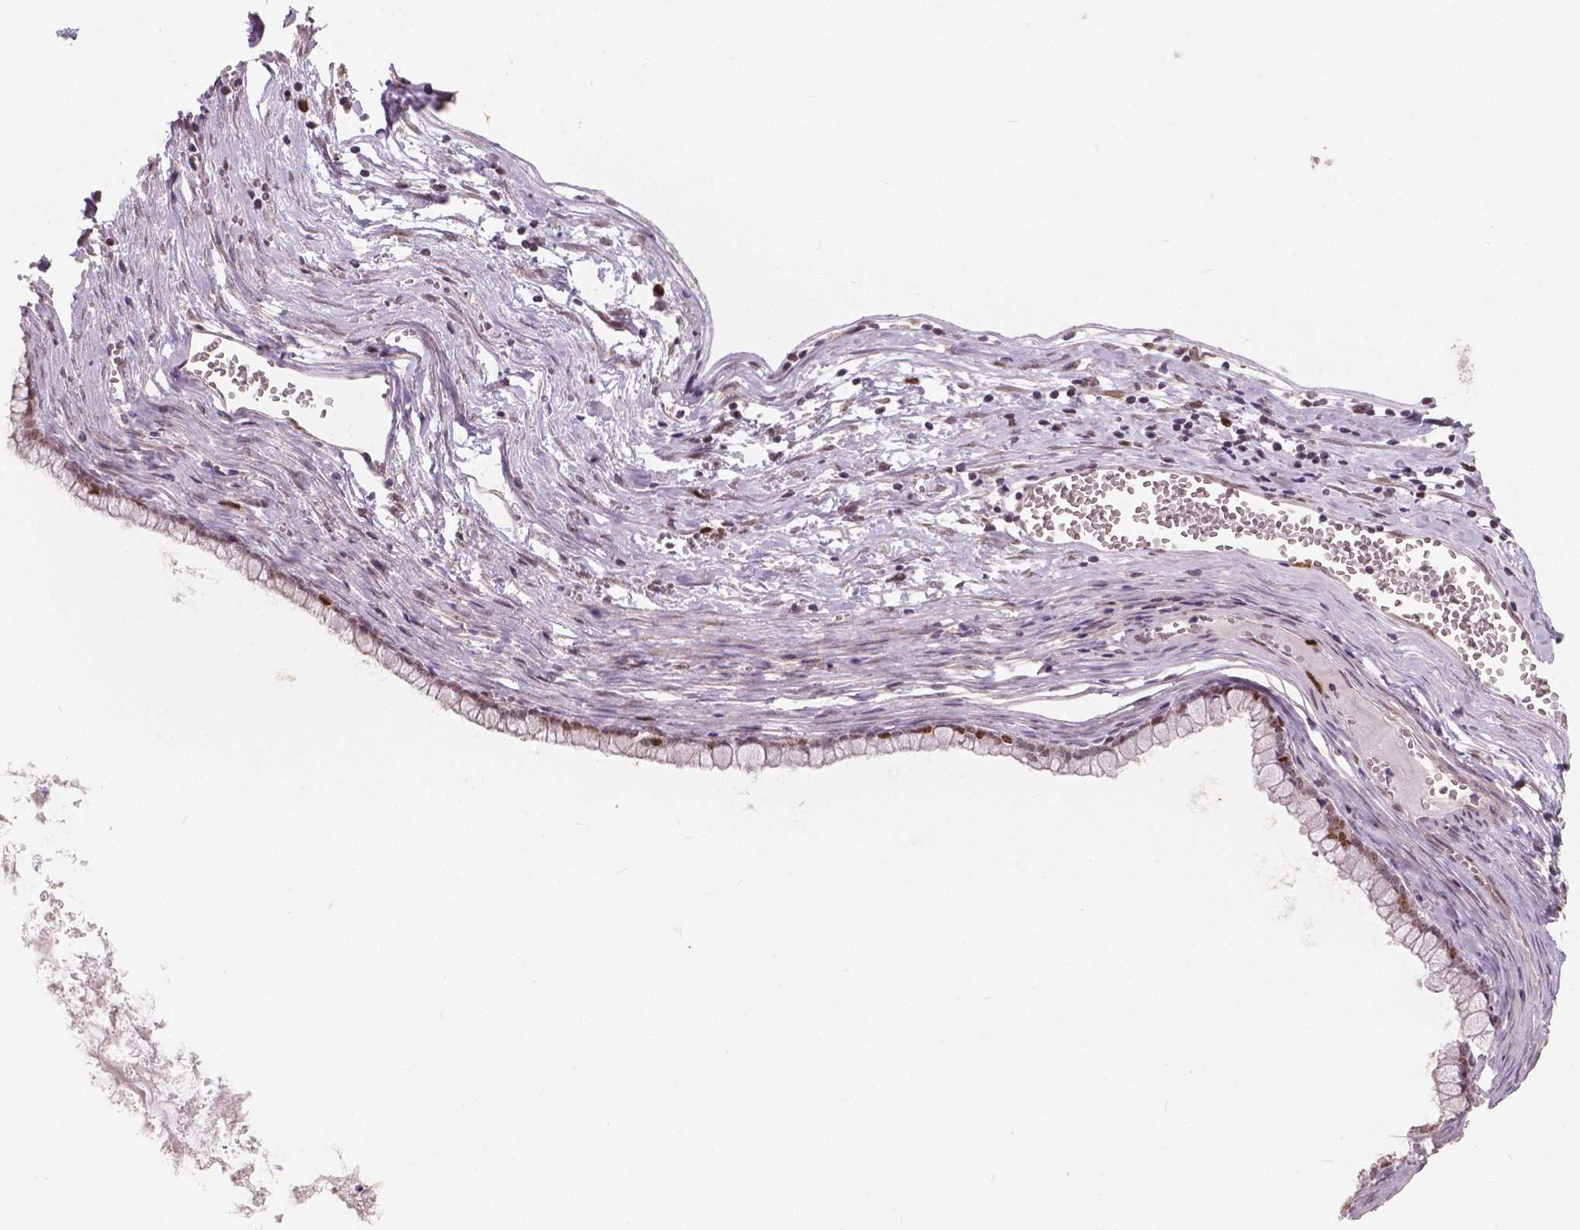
{"staining": {"intensity": "moderate", "quantity": "25%-75%", "location": "nuclear"}, "tissue": "ovarian cancer", "cell_type": "Tumor cells", "image_type": "cancer", "snomed": [{"axis": "morphology", "description": "Cystadenocarcinoma, mucinous, NOS"}, {"axis": "topography", "description": "Ovary"}], "caption": "Mucinous cystadenocarcinoma (ovarian) stained with a brown dye reveals moderate nuclear positive staining in approximately 25%-75% of tumor cells.", "gene": "NSD2", "patient": {"sex": "female", "age": 67}}